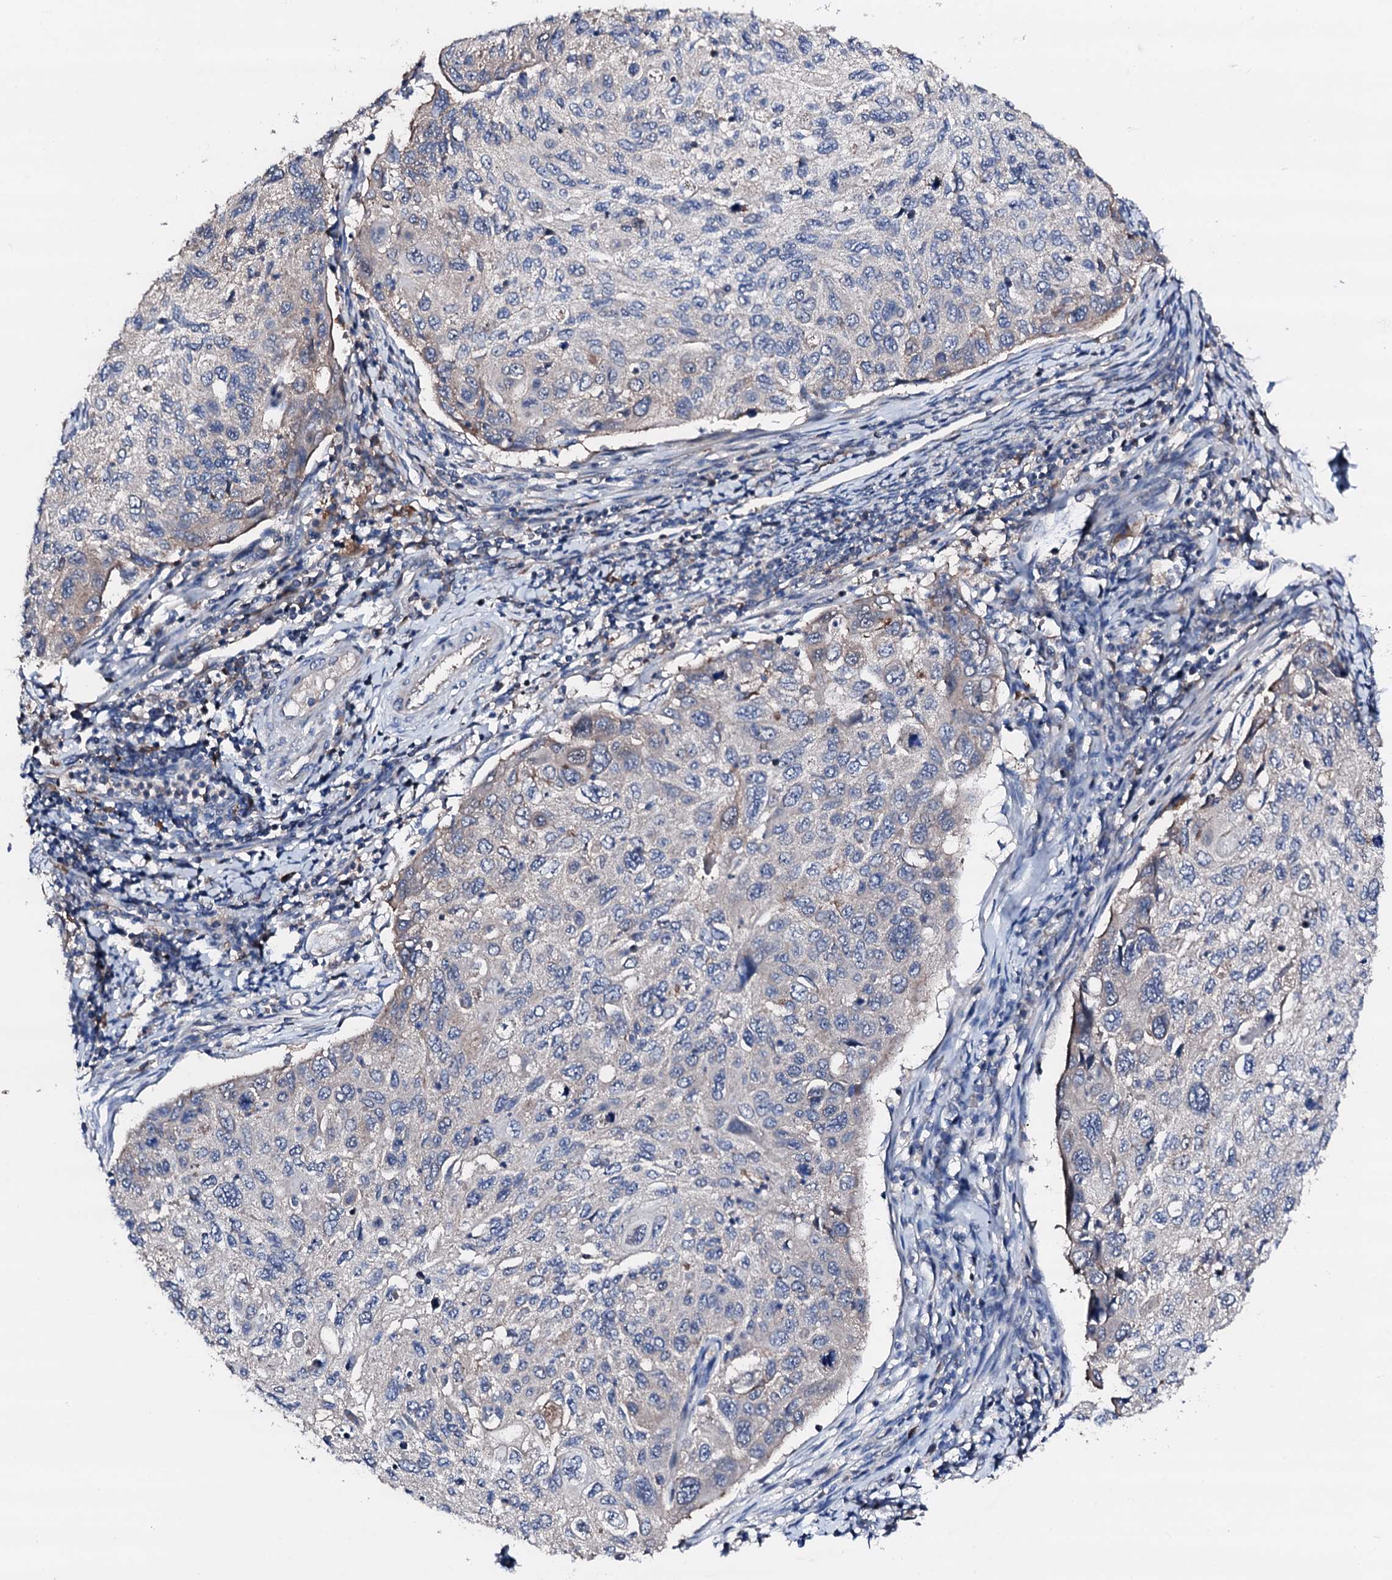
{"staining": {"intensity": "negative", "quantity": "none", "location": "none"}, "tissue": "cervical cancer", "cell_type": "Tumor cells", "image_type": "cancer", "snomed": [{"axis": "morphology", "description": "Squamous cell carcinoma, NOS"}, {"axis": "topography", "description": "Cervix"}], "caption": "Tumor cells are negative for protein expression in human cervical cancer (squamous cell carcinoma).", "gene": "TRAFD1", "patient": {"sex": "female", "age": 70}}